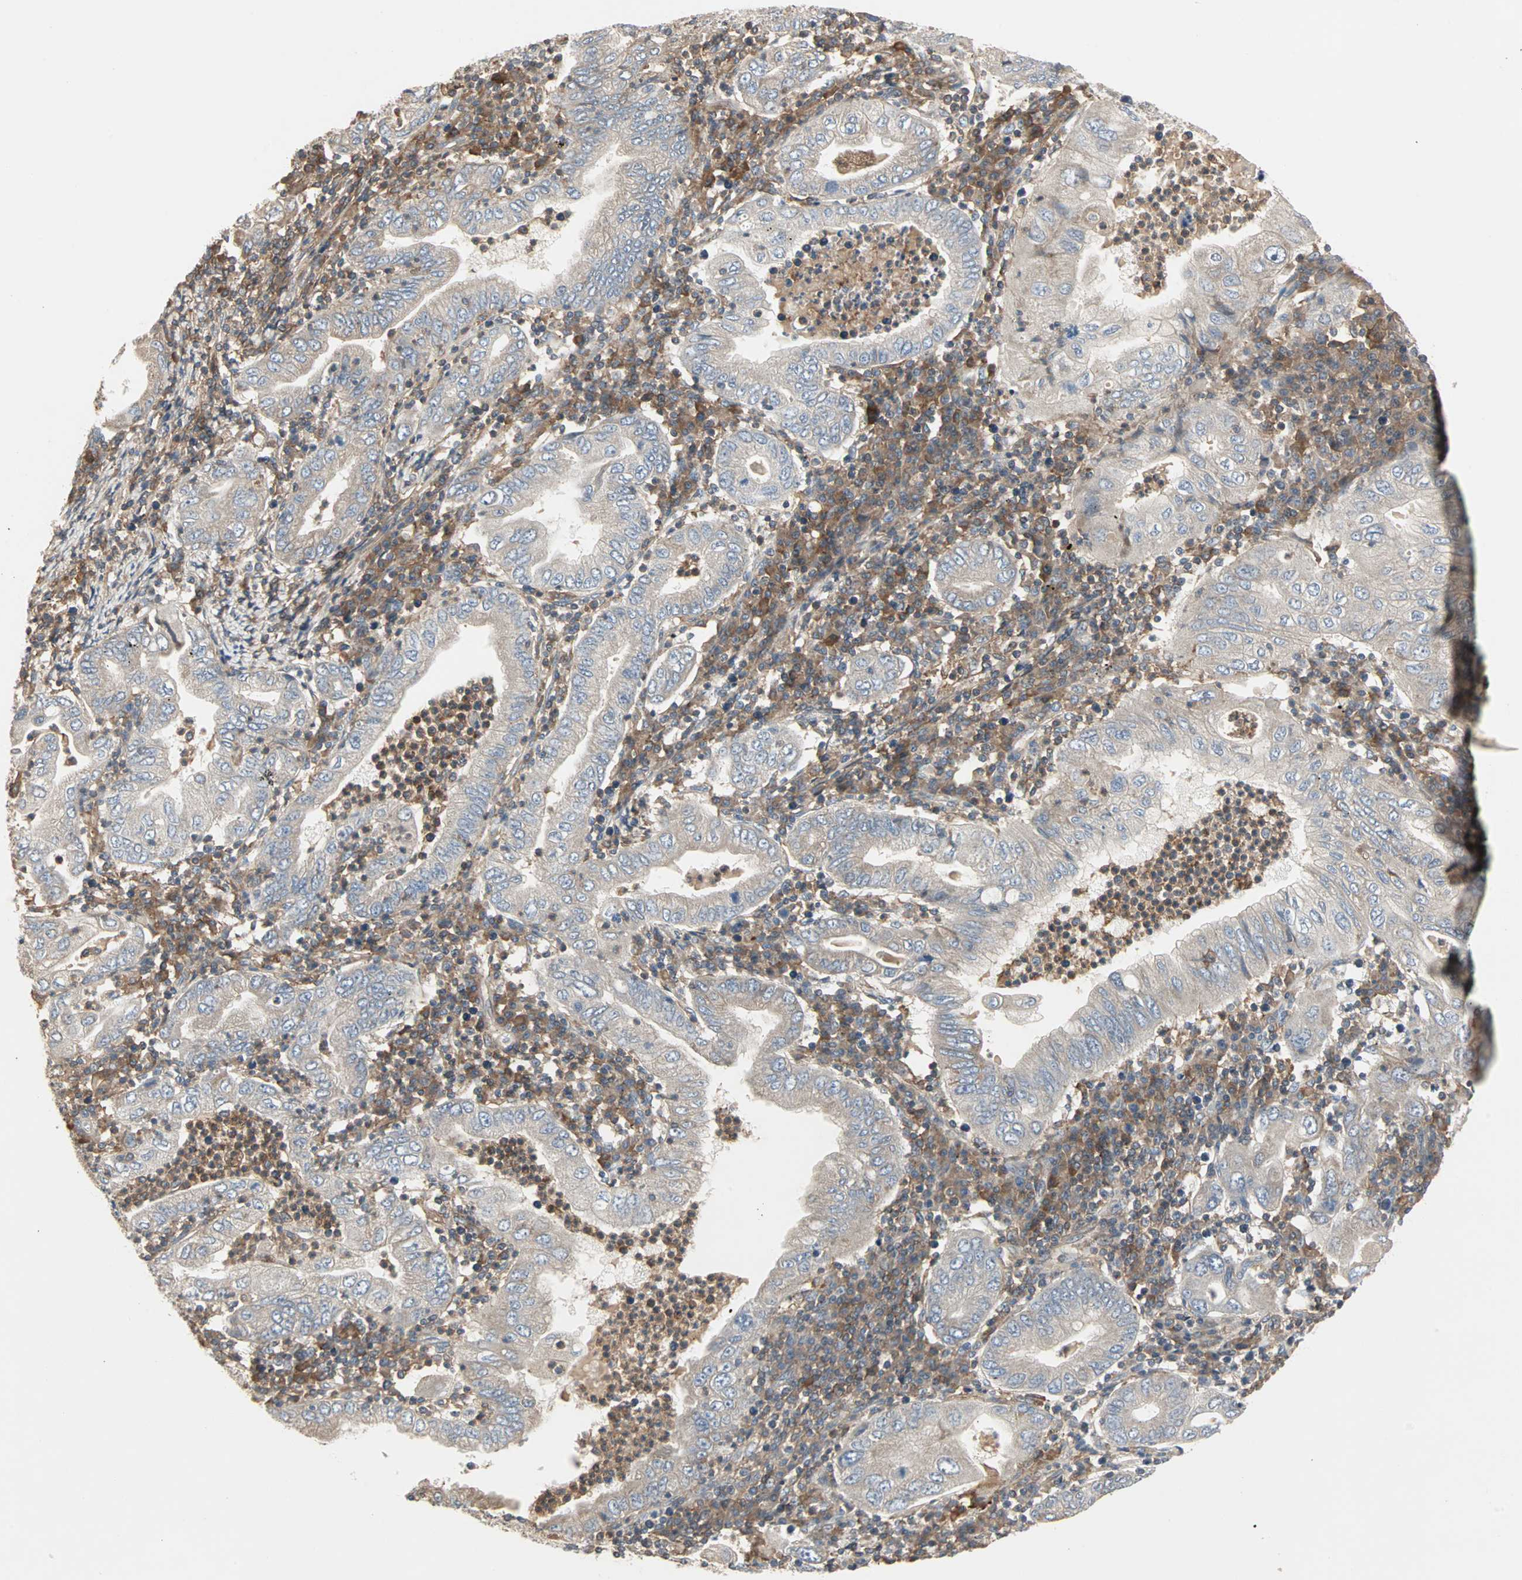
{"staining": {"intensity": "weak", "quantity": ">75%", "location": "cytoplasmic/membranous"}, "tissue": "stomach cancer", "cell_type": "Tumor cells", "image_type": "cancer", "snomed": [{"axis": "morphology", "description": "Normal tissue, NOS"}, {"axis": "morphology", "description": "Adenocarcinoma, NOS"}, {"axis": "topography", "description": "Esophagus"}, {"axis": "topography", "description": "Stomach, upper"}, {"axis": "topography", "description": "Peripheral nerve tissue"}], "caption": "There is low levels of weak cytoplasmic/membranous expression in tumor cells of stomach cancer, as demonstrated by immunohistochemical staining (brown color).", "gene": "GNAI2", "patient": {"sex": "male", "age": 62}}